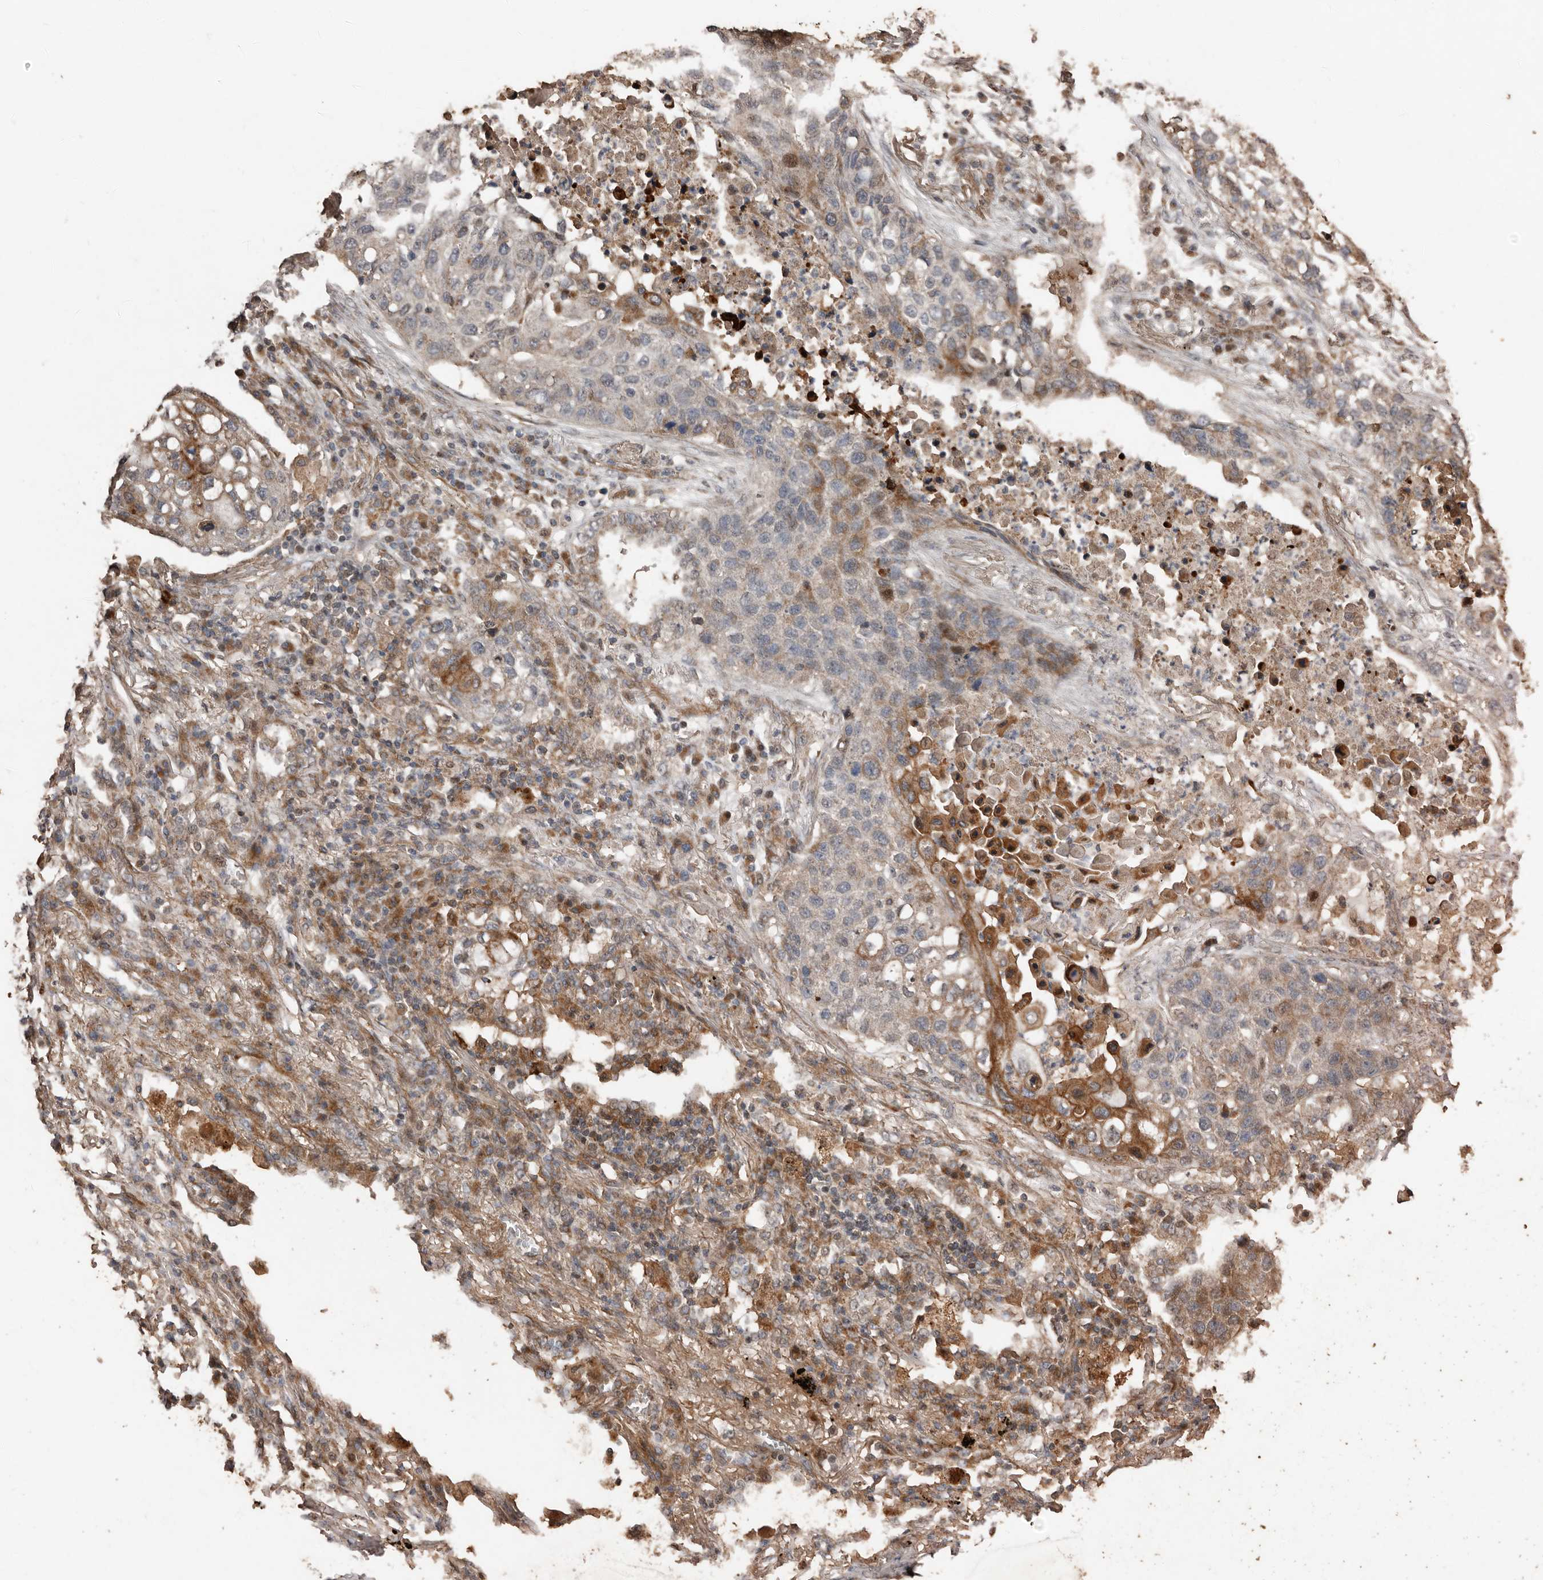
{"staining": {"intensity": "moderate", "quantity": "<25%", "location": "cytoplasmic/membranous,nuclear"}, "tissue": "lung cancer", "cell_type": "Tumor cells", "image_type": "cancer", "snomed": [{"axis": "morphology", "description": "Squamous cell carcinoma, NOS"}, {"axis": "topography", "description": "Lung"}], "caption": "Lung cancer stained with a protein marker demonstrates moderate staining in tumor cells.", "gene": "RANBP17", "patient": {"sex": "female", "age": 63}}